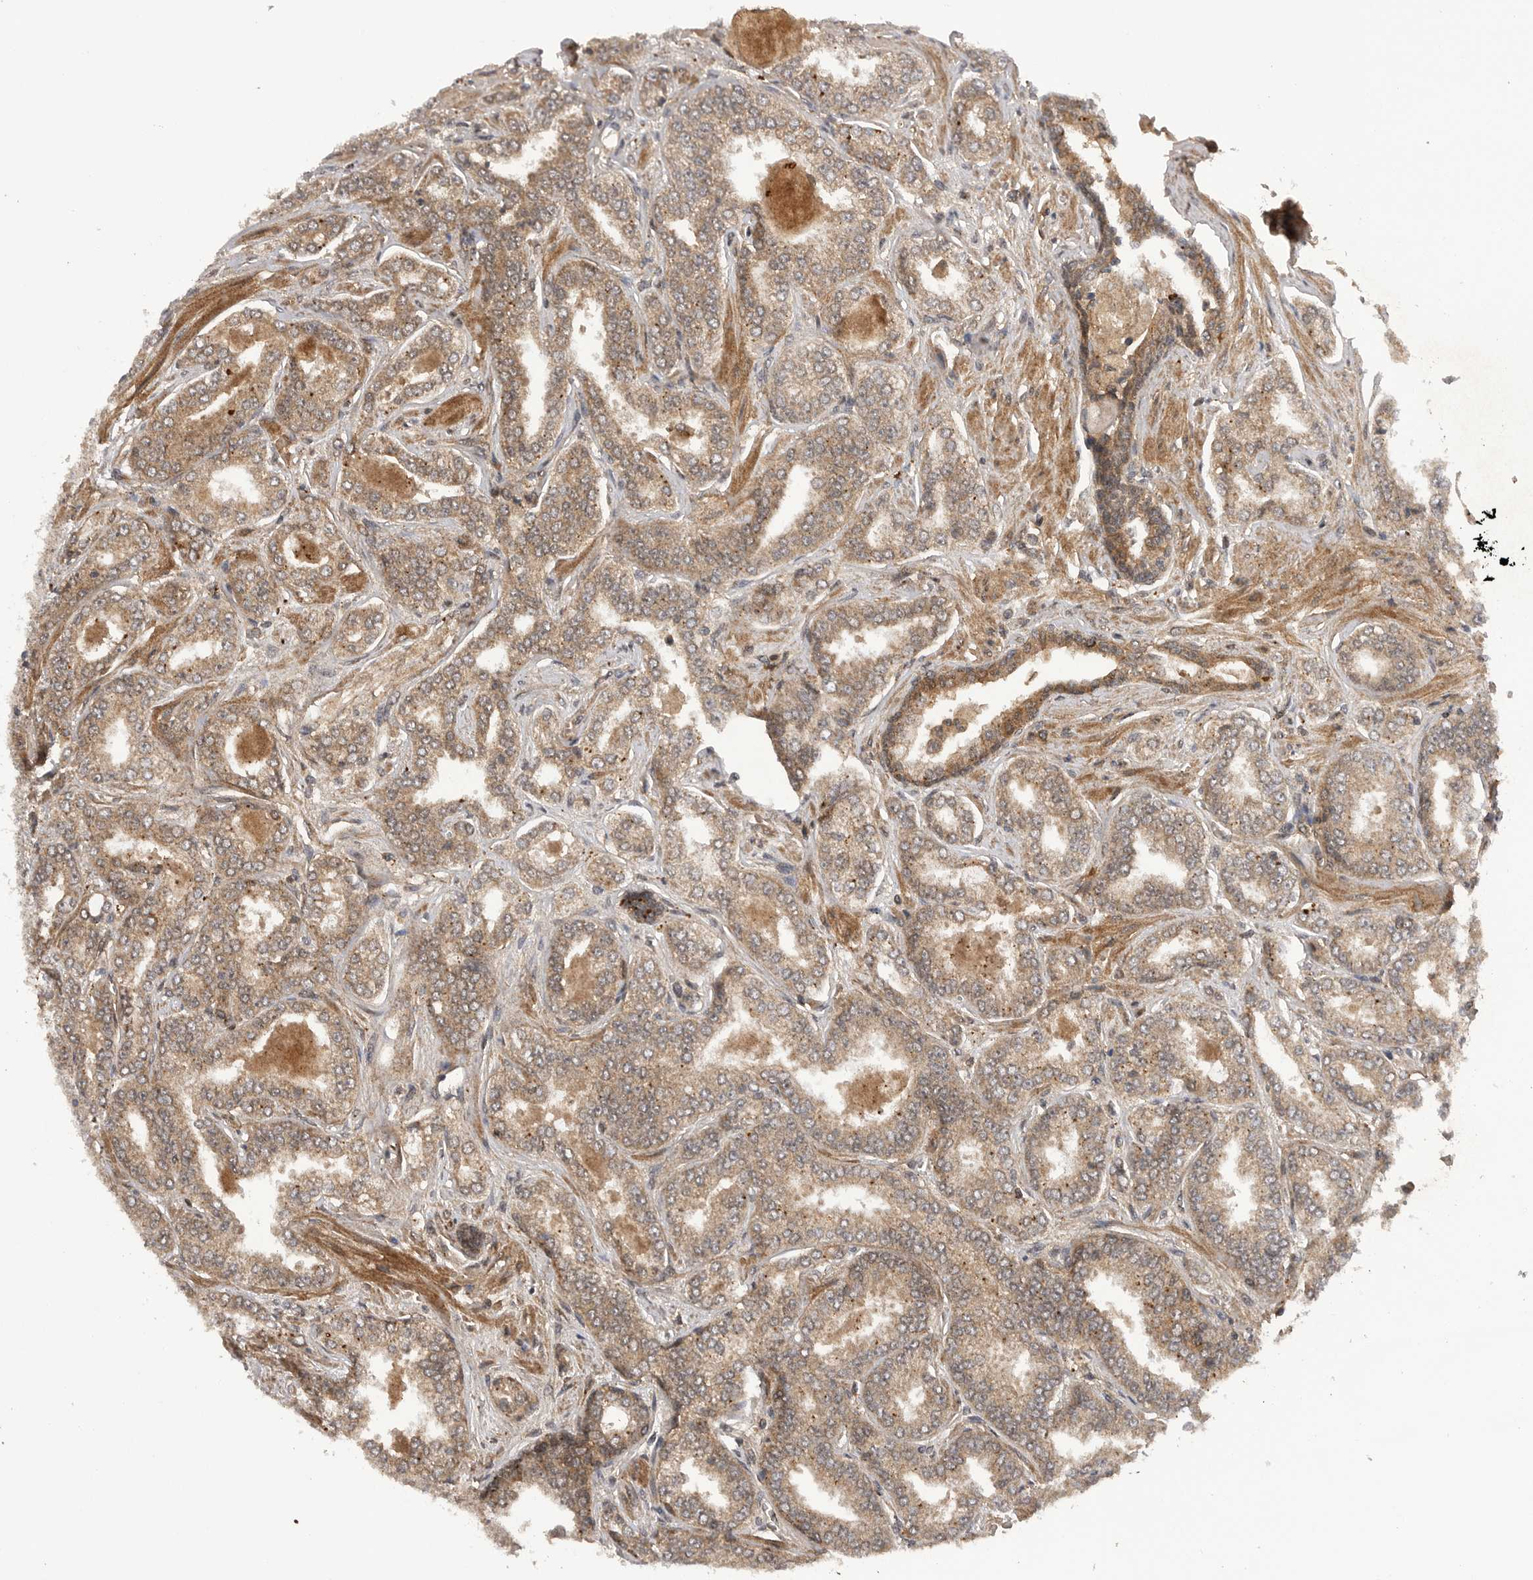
{"staining": {"intensity": "moderate", "quantity": ">75%", "location": "cytoplasmic/membranous"}, "tissue": "prostate cancer", "cell_type": "Tumor cells", "image_type": "cancer", "snomed": [{"axis": "morphology", "description": "Adenocarcinoma, High grade"}, {"axis": "topography", "description": "Prostate"}], "caption": "A high-resolution image shows immunohistochemistry (IHC) staining of prostate cancer (adenocarcinoma (high-grade)), which exhibits moderate cytoplasmic/membranous staining in approximately >75% of tumor cells.", "gene": "PRDX4", "patient": {"sex": "male", "age": 71}}